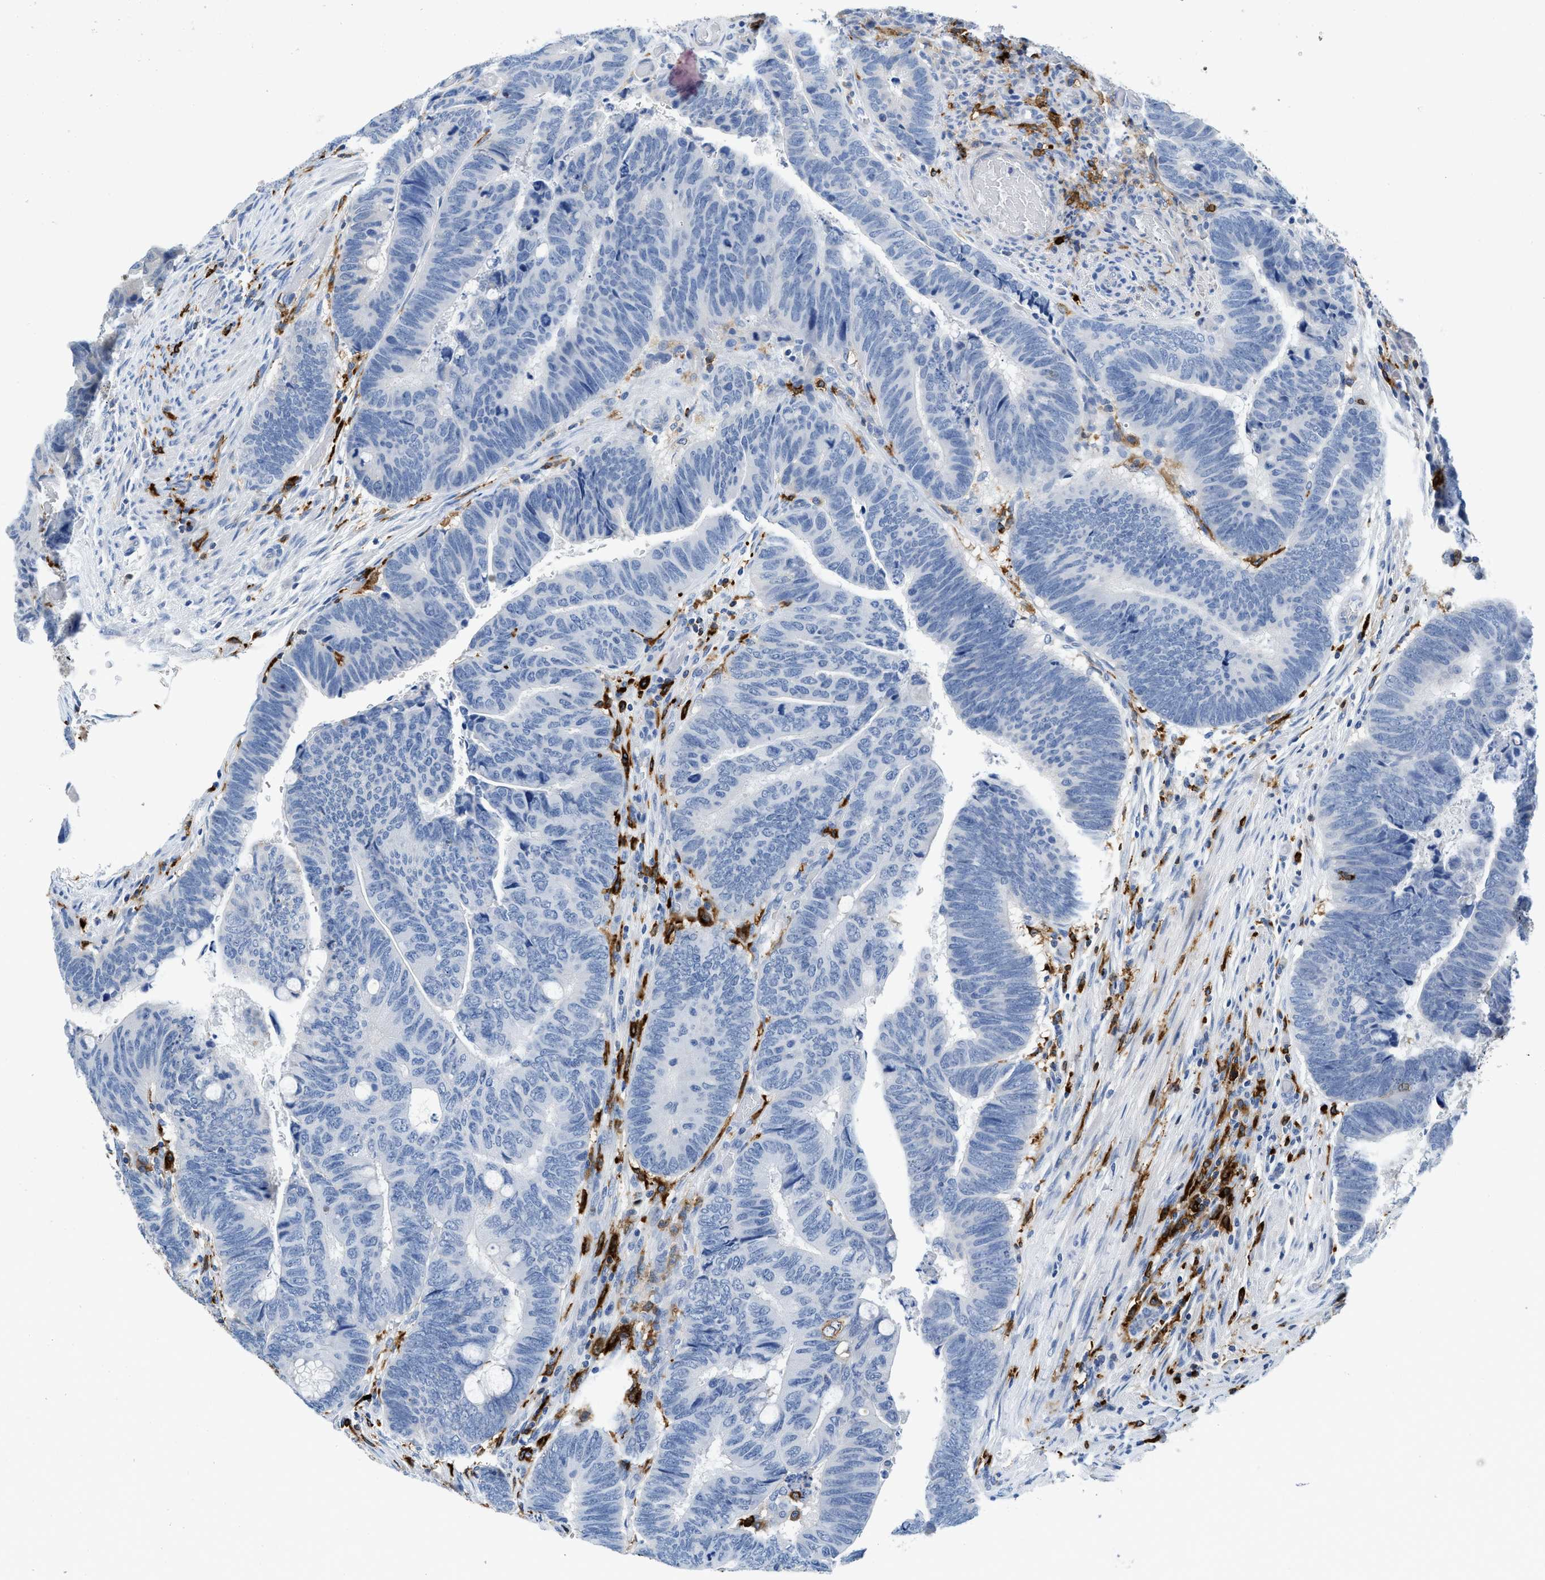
{"staining": {"intensity": "negative", "quantity": "none", "location": "none"}, "tissue": "colorectal cancer", "cell_type": "Tumor cells", "image_type": "cancer", "snomed": [{"axis": "morphology", "description": "Normal tissue, NOS"}, {"axis": "morphology", "description": "Adenocarcinoma, NOS"}, {"axis": "topography", "description": "Rectum"}], "caption": "Adenocarcinoma (colorectal) stained for a protein using immunohistochemistry reveals no expression tumor cells.", "gene": "CD226", "patient": {"sex": "male", "age": 92}}